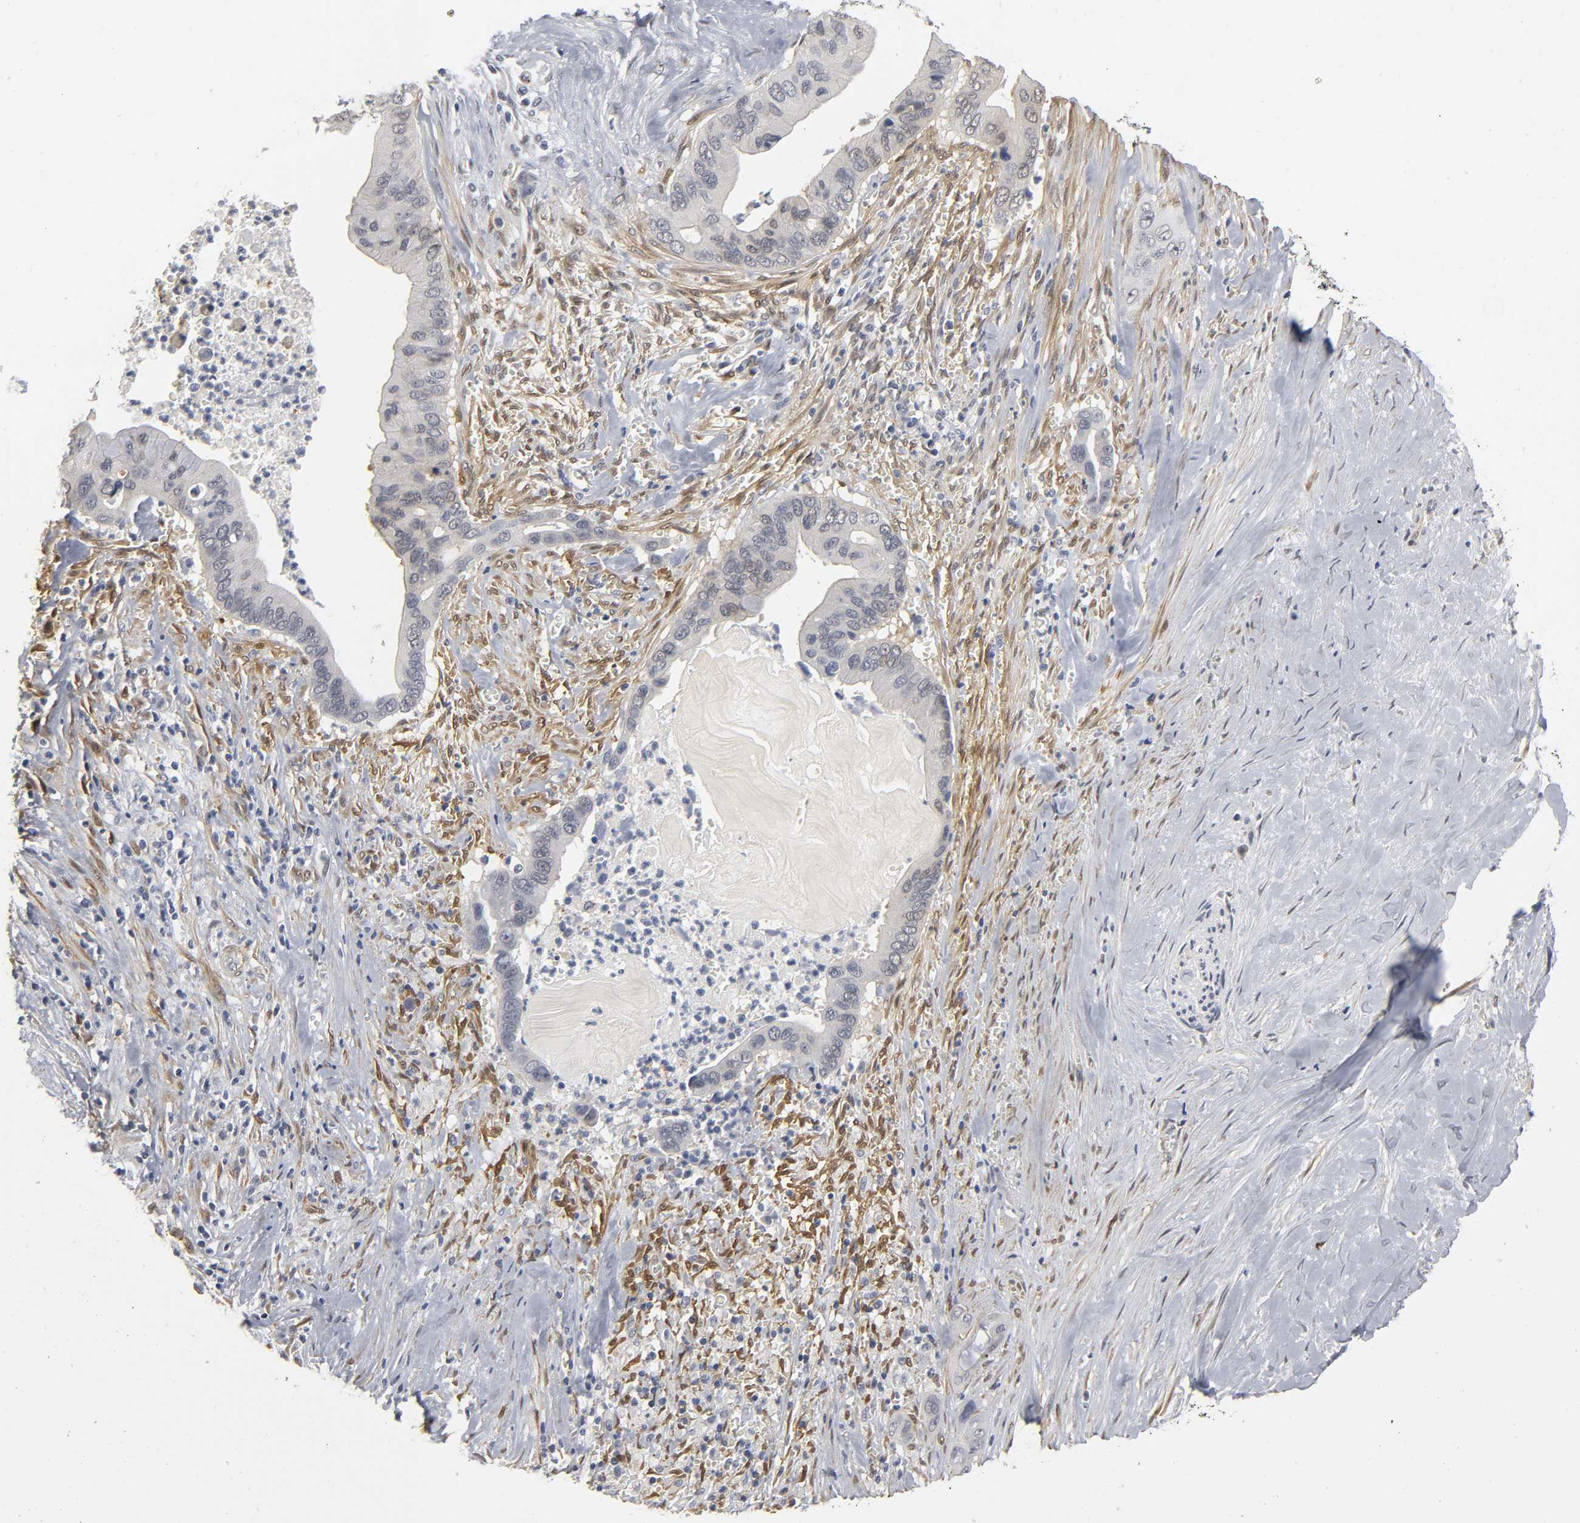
{"staining": {"intensity": "negative", "quantity": "none", "location": "none"}, "tissue": "pancreatic cancer", "cell_type": "Tumor cells", "image_type": "cancer", "snomed": [{"axis": "morphology", "description": "Adenocarcinoma, NOS"}, {"axis": "topography", "description": "Pancreas"}], "caption": "Immunohistochemistry (IHC) micrograph of pancreatic cancer stained for a protein (brown), which shows no expression in tumor cells.", "gene": "PDLIM3", "patient": {"sex": "male", "age": 59}}